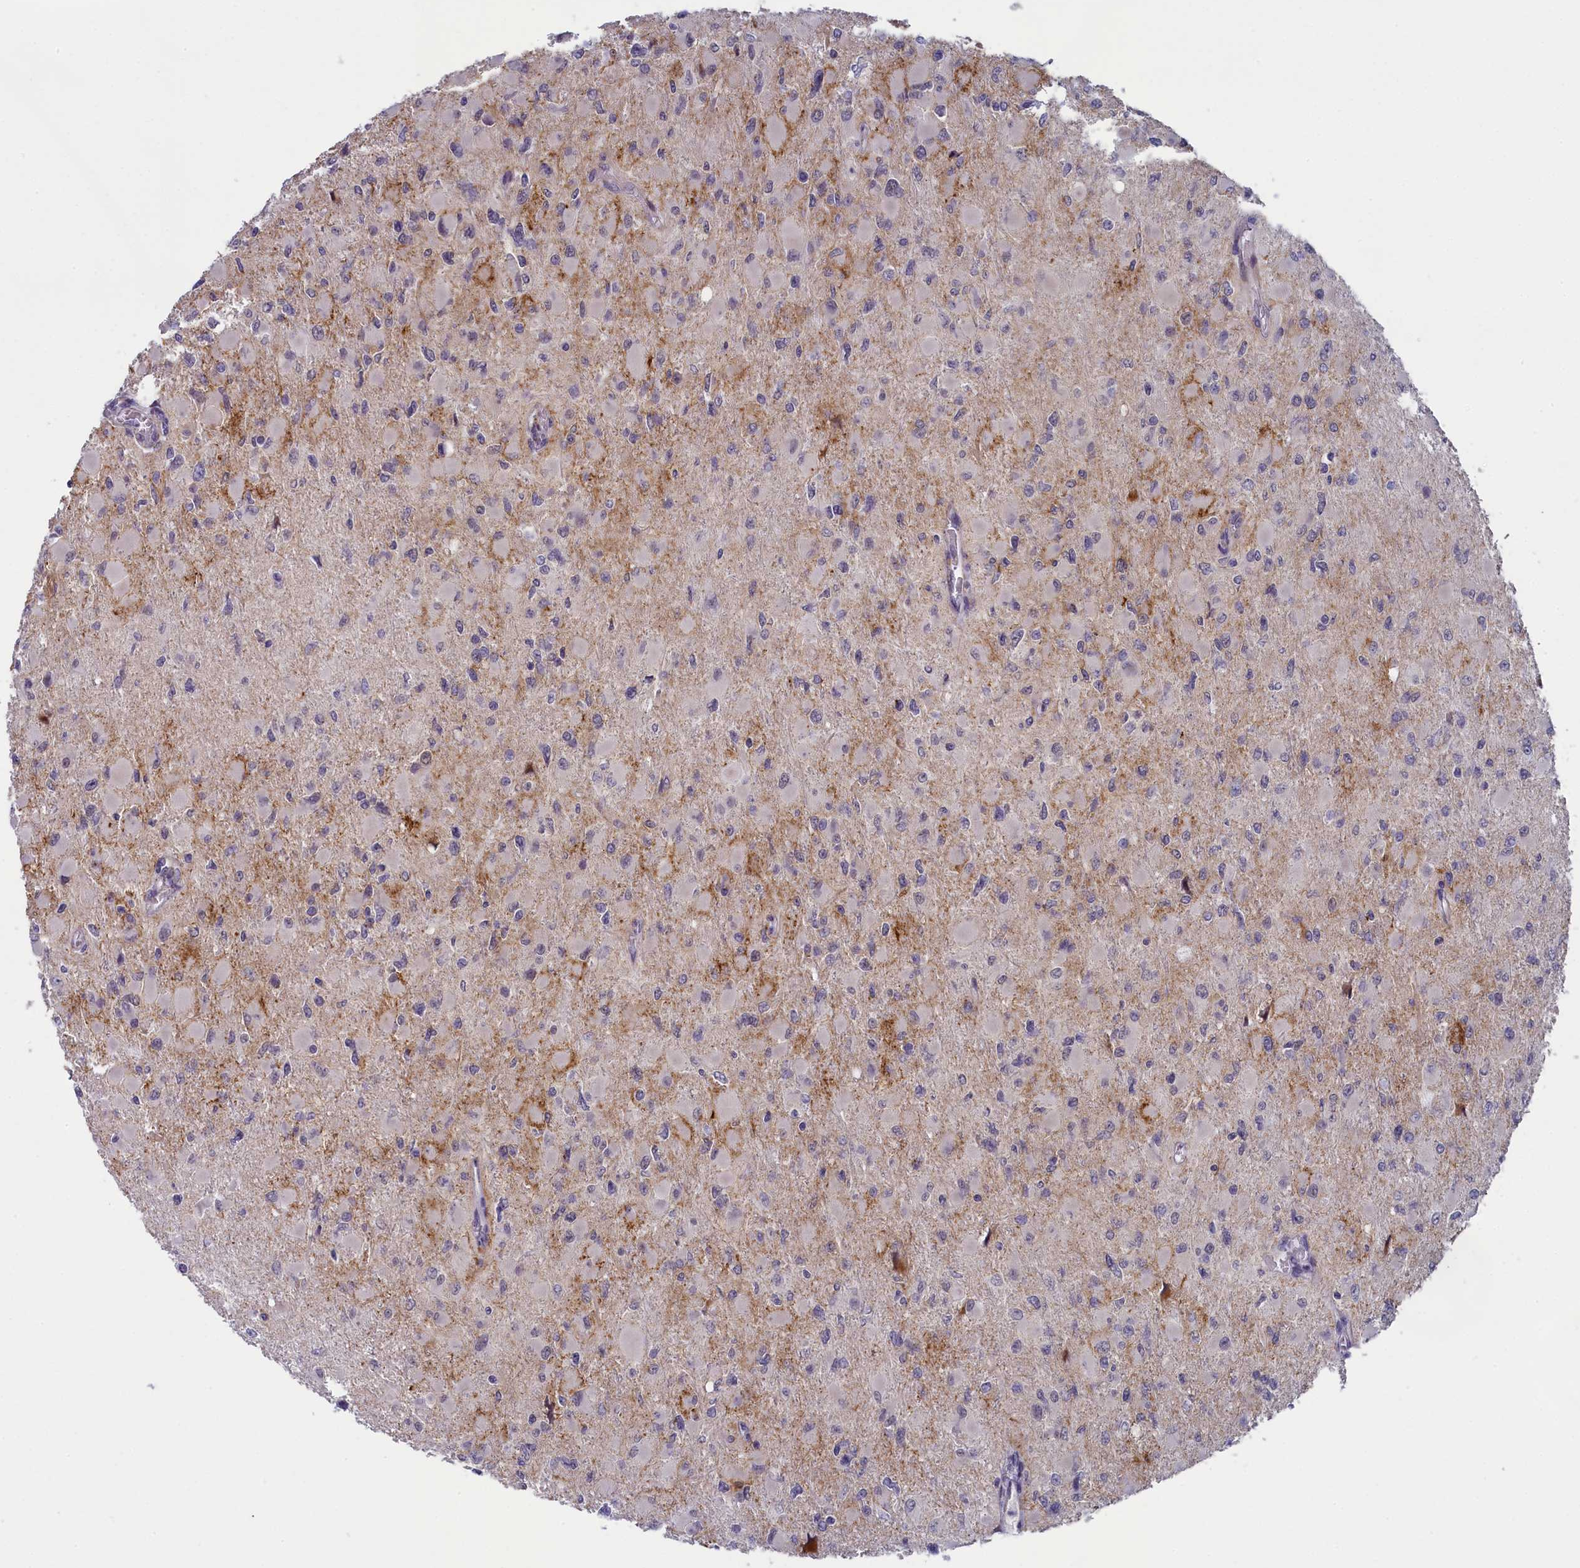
{"staining": {"intensity": "negative", "quantity": "none", "location": "none"}, "tissue": "glioma", "cell_type": "Tumor cells", "image_type": "cancer", "snomed": [{"axis": "morphology", "description": "Glioma, malignant, High grade"}, {"axis": "topography", "description": "Cerebral cortex"}], "caption": "High magnification brightfield microscopy of glioma stained with DAB (brown) and counterstained with hematoxylin (blue): tumor cells show no significant staining. Brightfield microscopy of IHC stained with DAB (brown) and hematoxylin (blue), captured at high magnification.", "gene": "CNEP1R1", "patient": {"sex": "female", "age": 36}}